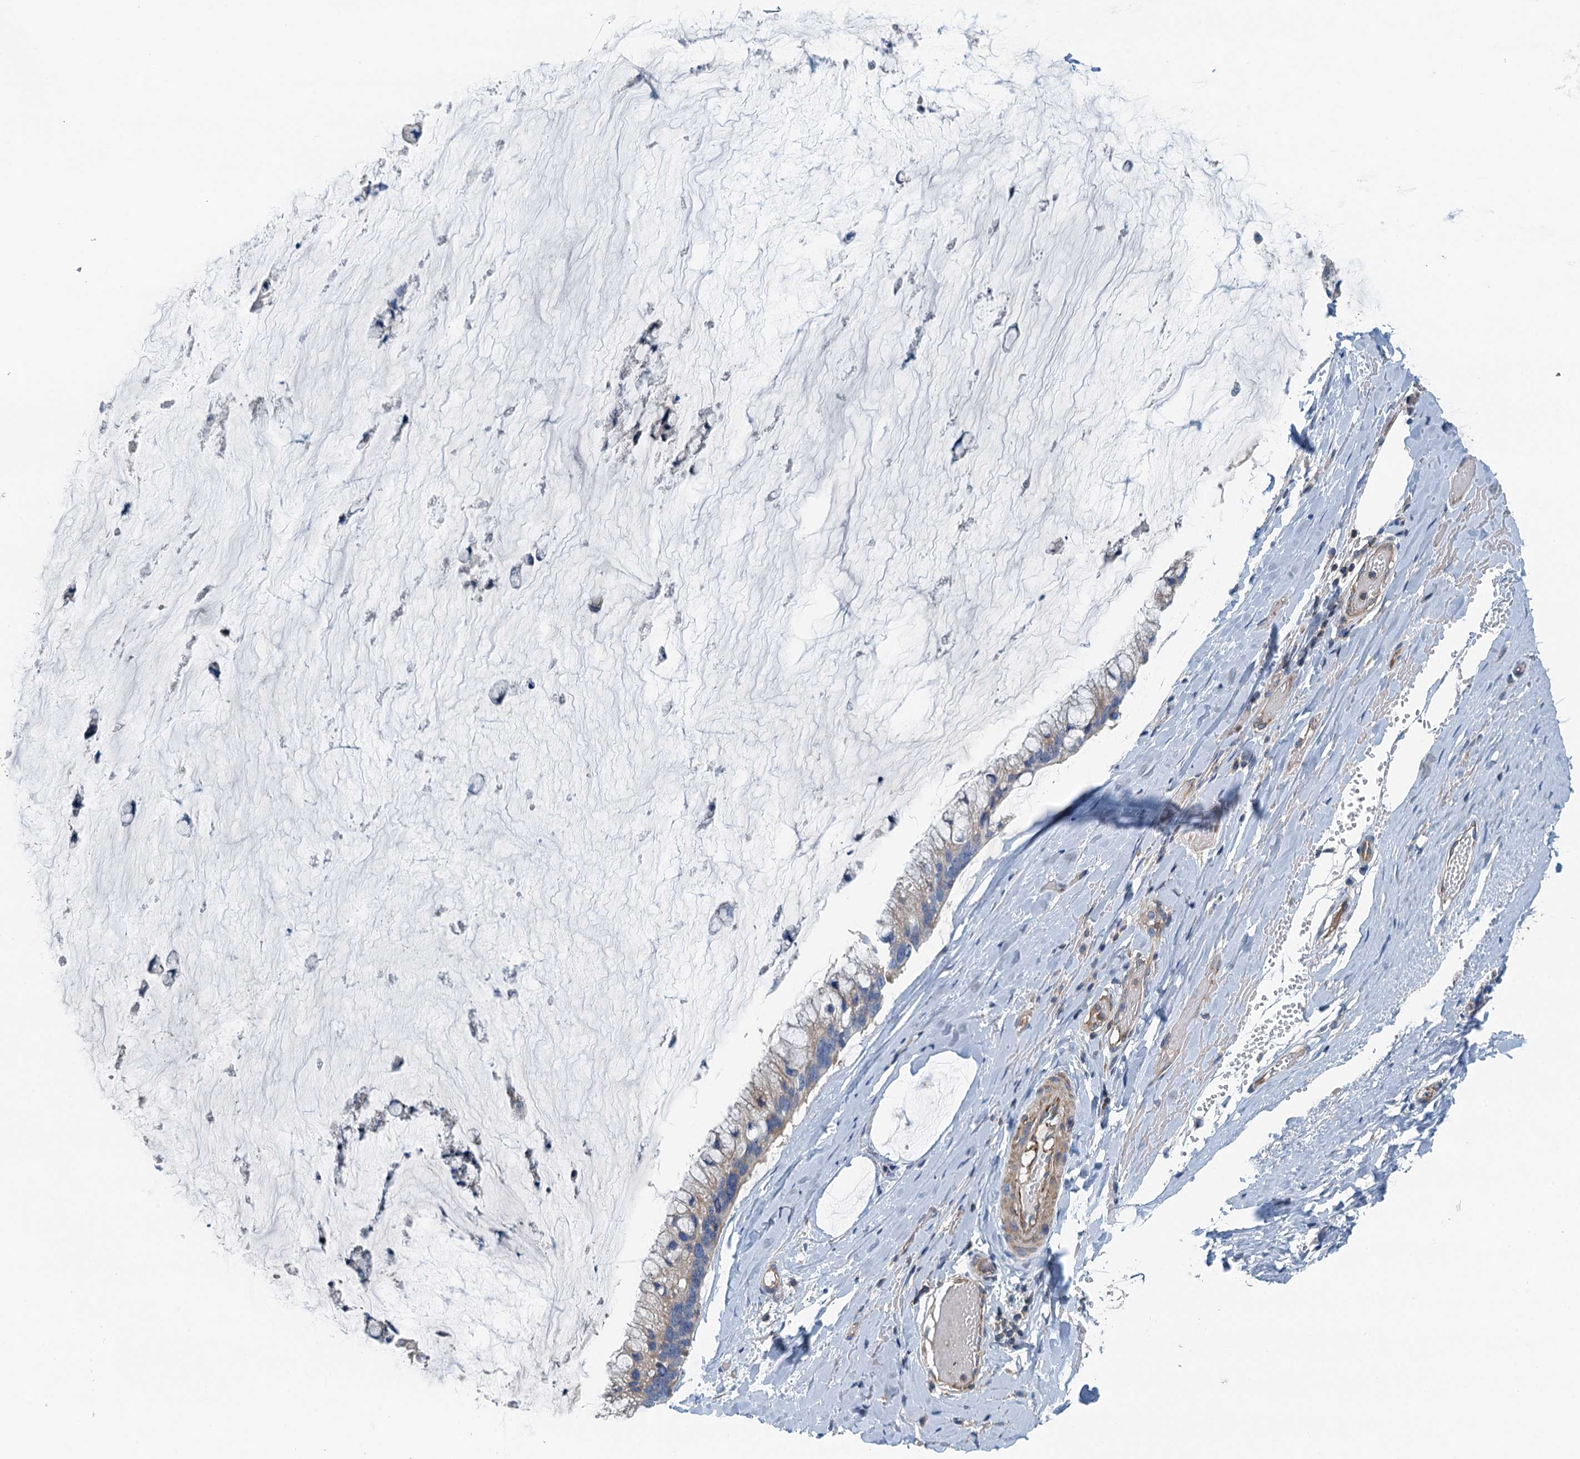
{"staining": {"intensity": "negative", "quantity": "none", "location": "none"}, "tissue": "ovarian cancer", "cell_type": "Tumor cells", "image_type": "cancer", "snomed": [{"axis": "morphology", "description": "Cystadenocarcinoma, mucinous, NOS"}, {"axis": "topography", "description": "Ovary"}], "caption": "The image reveals no significant positivity in tumor cells of ovarian cancer (mucinous cystadenocarcinoma). Brightfield microscopy of IHC stained with DAB (3,3'-diaminobenzidine) (brown) and hematoxylin (blue), captured at high magnification.", "gene": "PPP1R14D", "patient": {"sex": "female", "age": 39}}